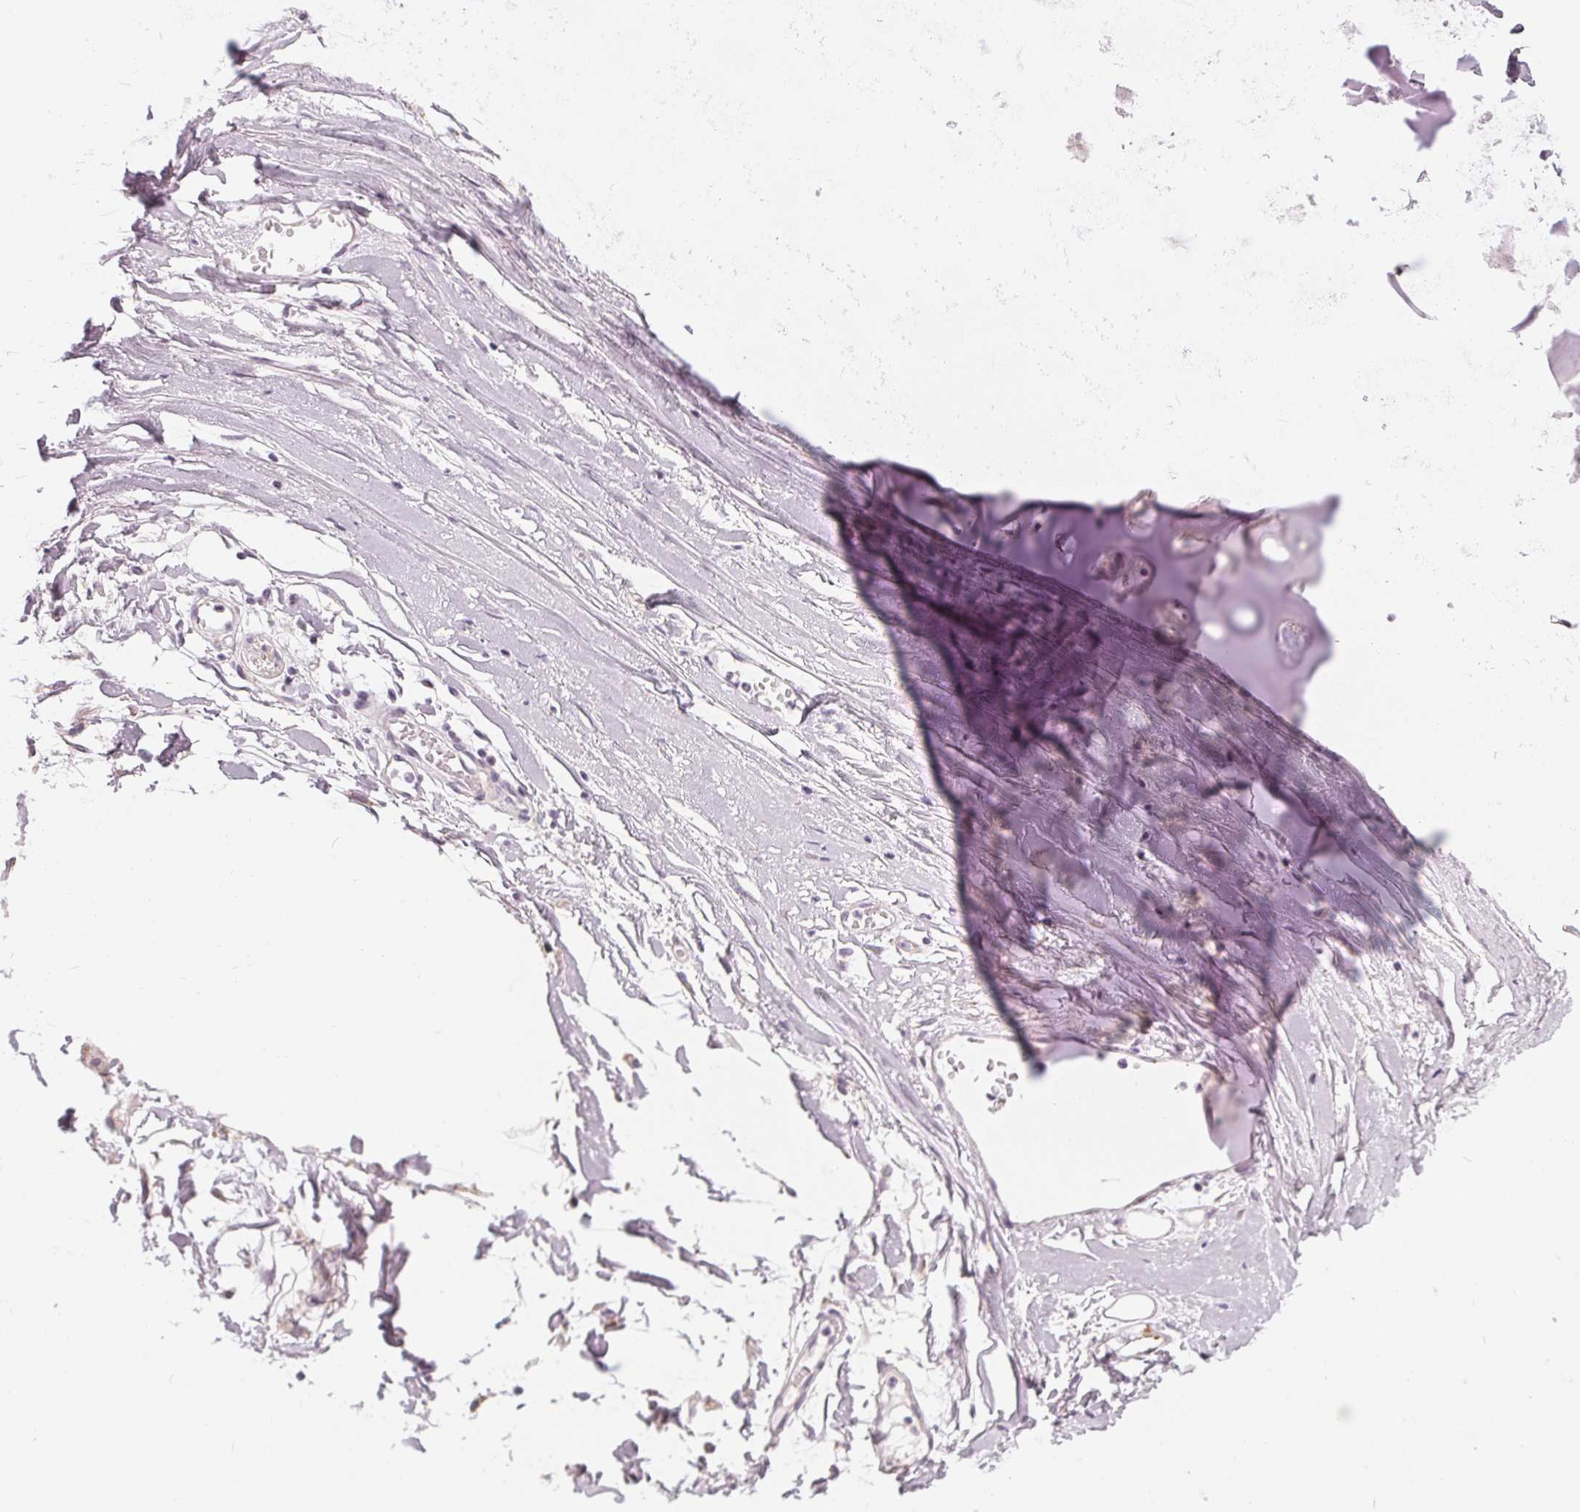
{"staining": {"intensity": "weak", "quantity": "<25%", "location": "cytoplasmic/membranous"}, "tissue": "soft tissue", "cell_type": "Chondrocytes", "image_type": "normal", "snomed": [{"axis": "morphology", "description": "Normal tissue, NOS"}, {"axis": "topography", "description": "Cartilage tissue"}, {"axis": "topography", "description": "Nasopharynx"}, {"axis": "topography", "description": "Thyroid gland"}], "caption": "IHC histopathology image of benign soft tissue: soft tissue stained with DAB (3,3'-diaminobenzidine) shows no significant protein positivity in chondrocytes.", "gene": "HOPX", "patient": {"sex": "male", "age": 63}}